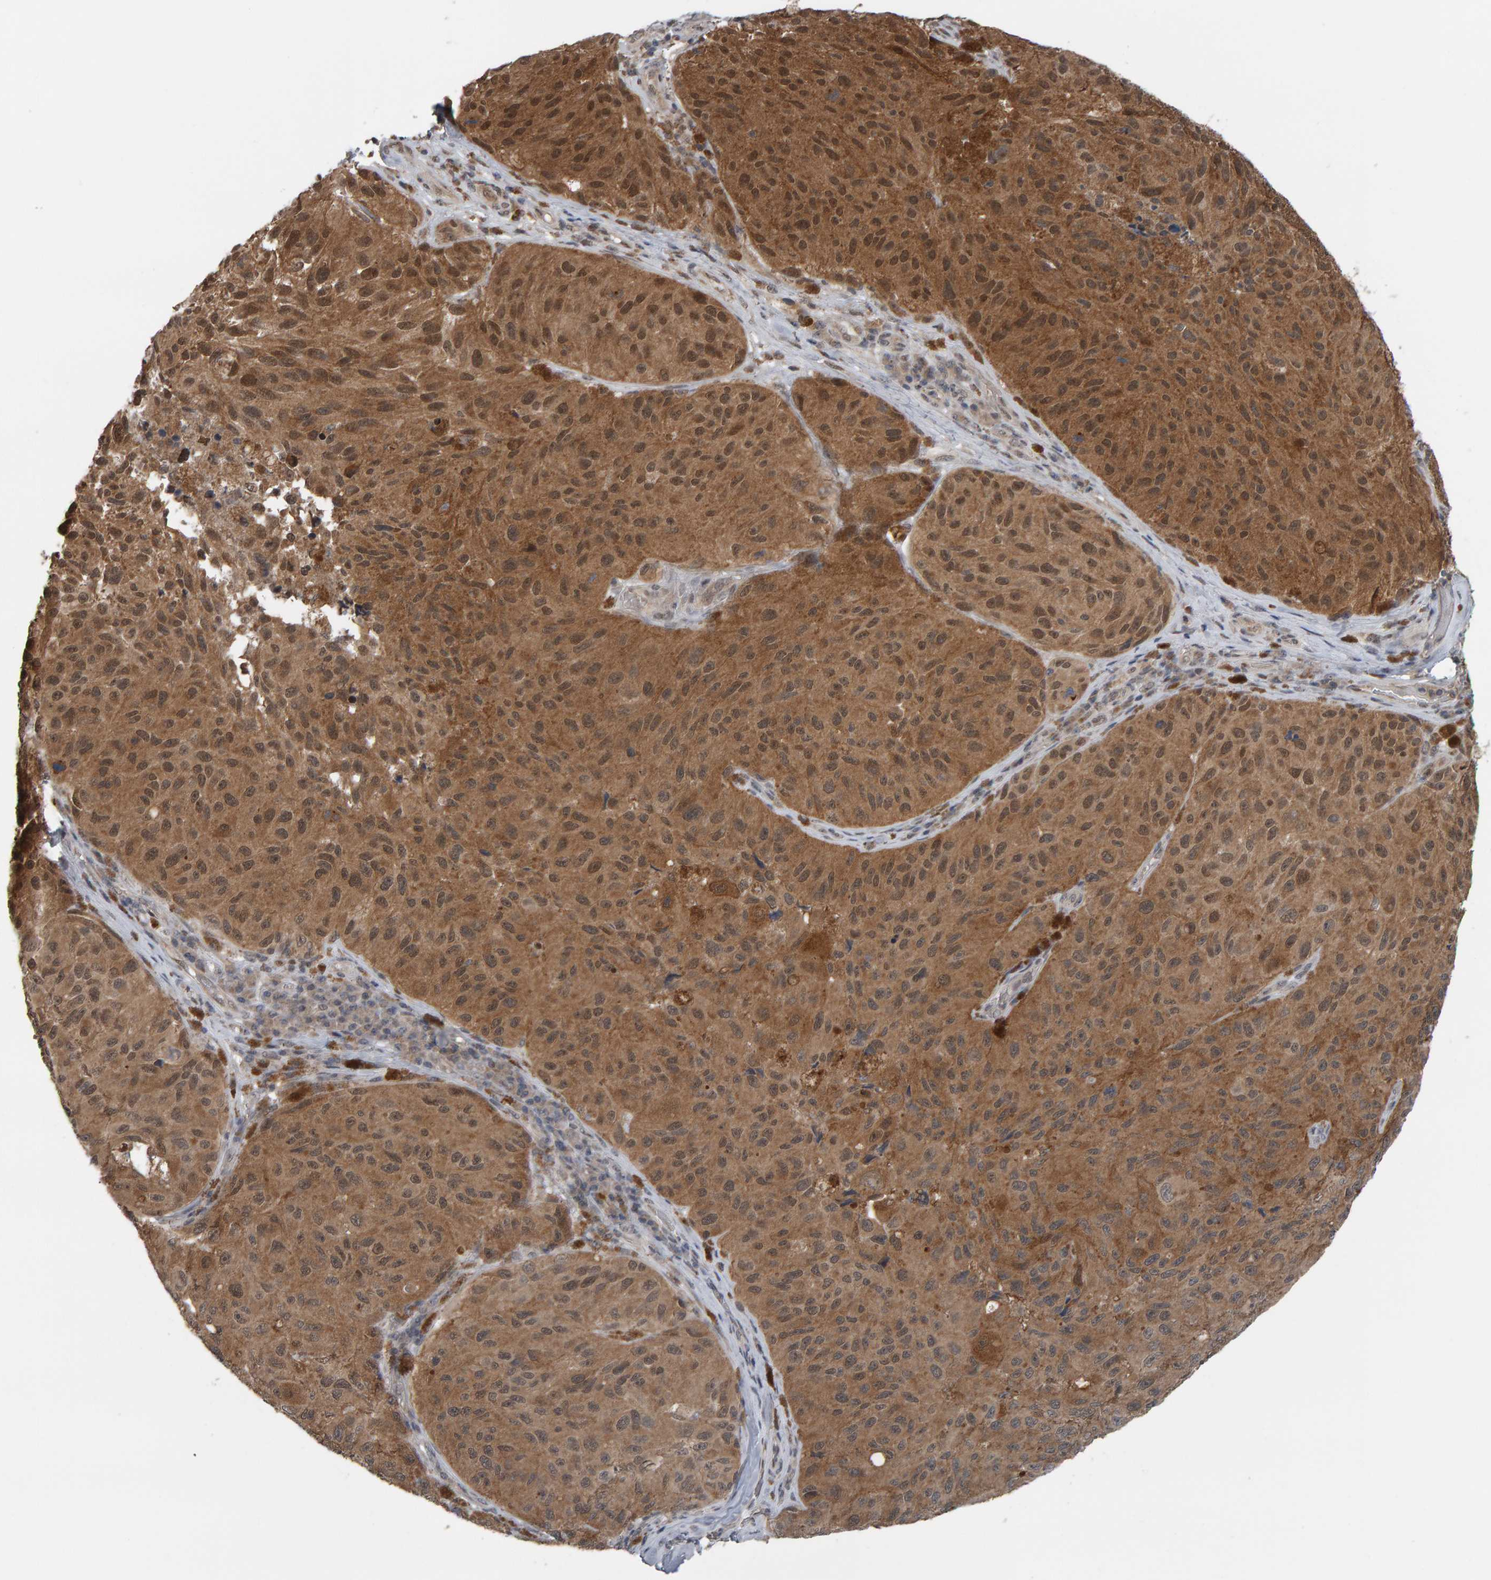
{"staining": {"intensity": "moderate", "quantity": ">75%", "location": "cytoplasmic/membranous"}, "tissue": "melanoma", "cell_type": "Tumor cells", "image_type": "cancer", "snomed": [{"axis": "morphology", "description": "Malignant melanoma, NOS"}, {"axis": "topography", "description": "Skin"}], "caption": "Immunohistochemical staining of melanoma reveals medium levels of moderate cytoplasmic/membranous protein expression in about >75% of tumor cells. Immunohistochemistry stains the protein of interest in brown and the nuclei are stained blue.", "gene": "COASY", "patient": {"sex": "female", "age": 73}}